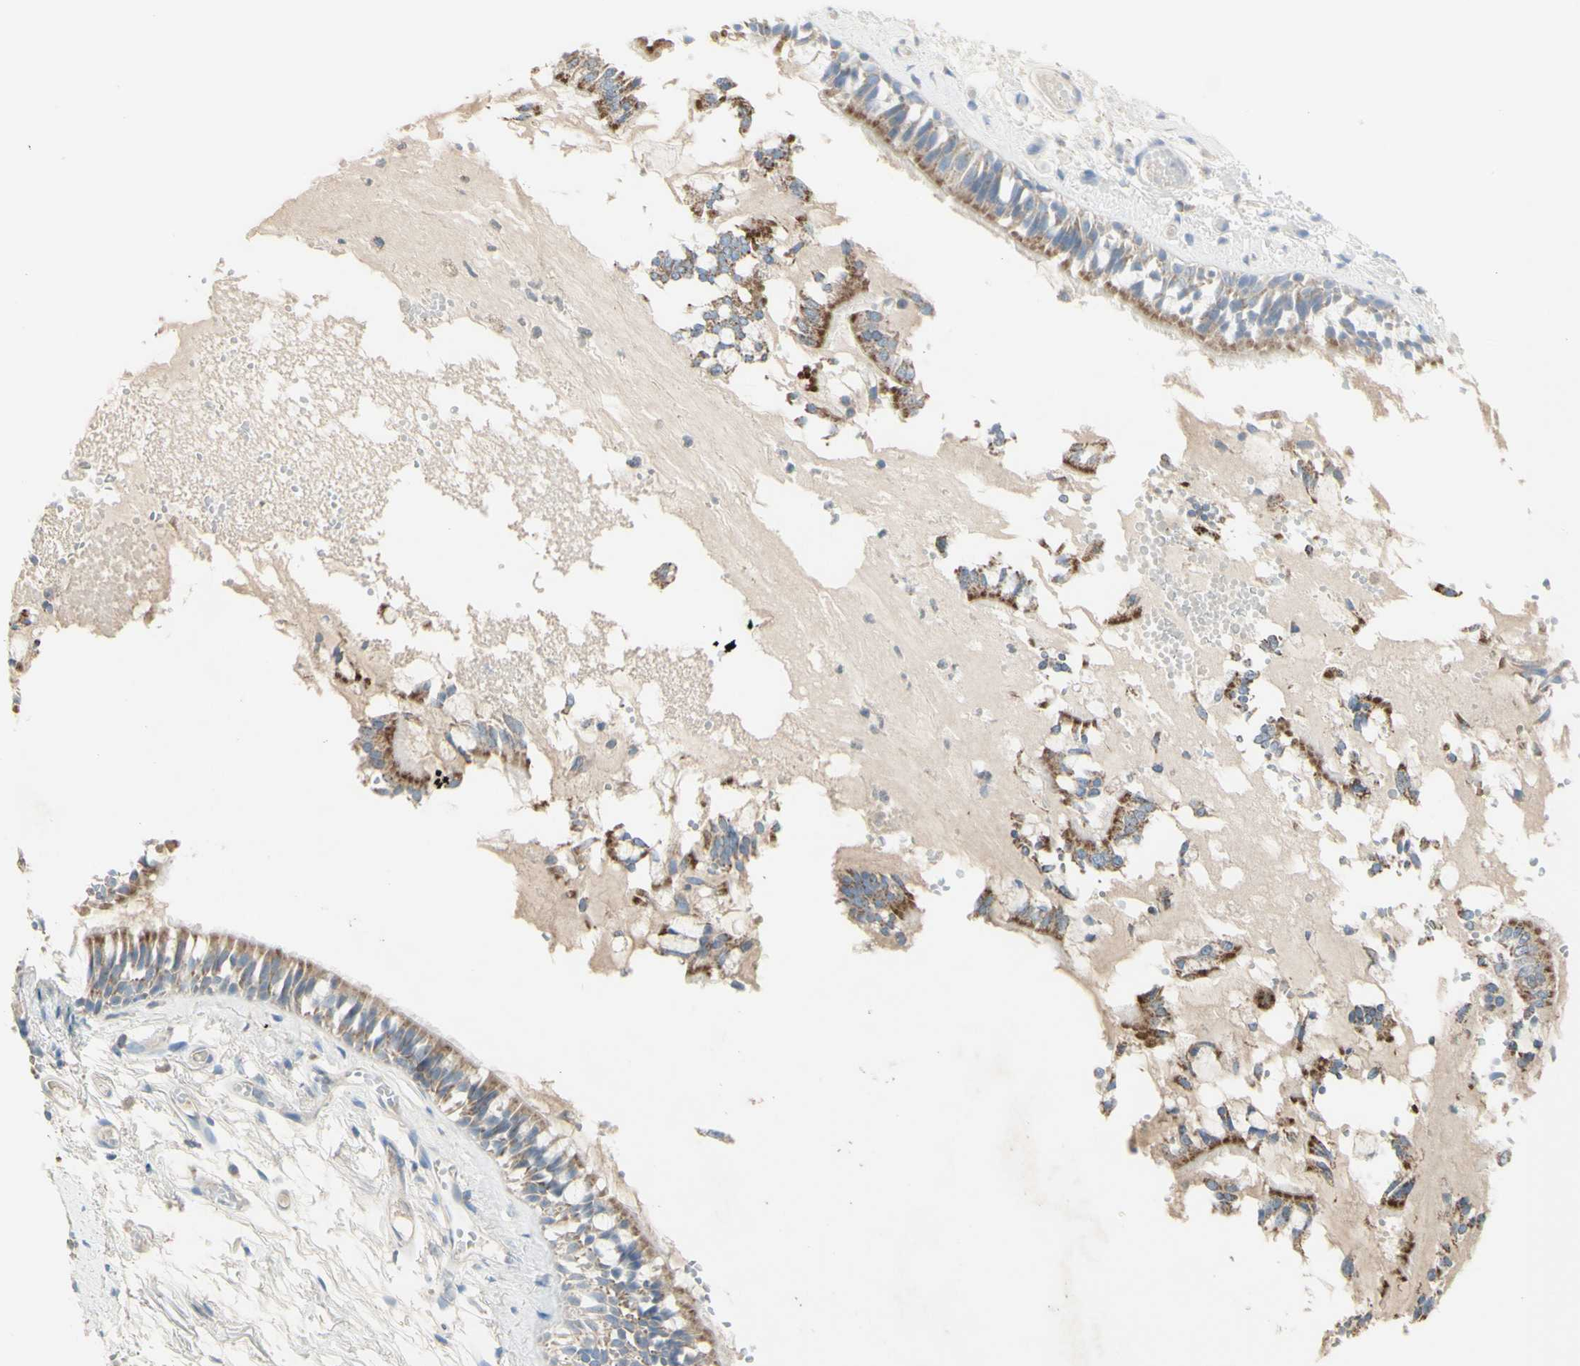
{"staining": {"intensity": "moderate", "quantity": ">75%", "location": "cytoplasmic/membranous"}, "tissue": "bronchus", "cell_type": "Respiratory epithelial cells", "image_type": "normal", "snomed": [{"axis": "morphology", "description": "Normal tissue, NOS"}, {"axis": "morphology", "description": "Inflammation, NOS"}, {"axis": "topography", "description": "Cartilage tissue"}, {"axis": "topography", "description": "Lung"}], "caption": "Respiratory epithelial cells reveal medium levels of moderate cytoplasmic/membranous expression in about >75% of cells in normal human bronchus.", "gene": "CNTNAP1", "patient": {"sex": "male", "age": 71}}